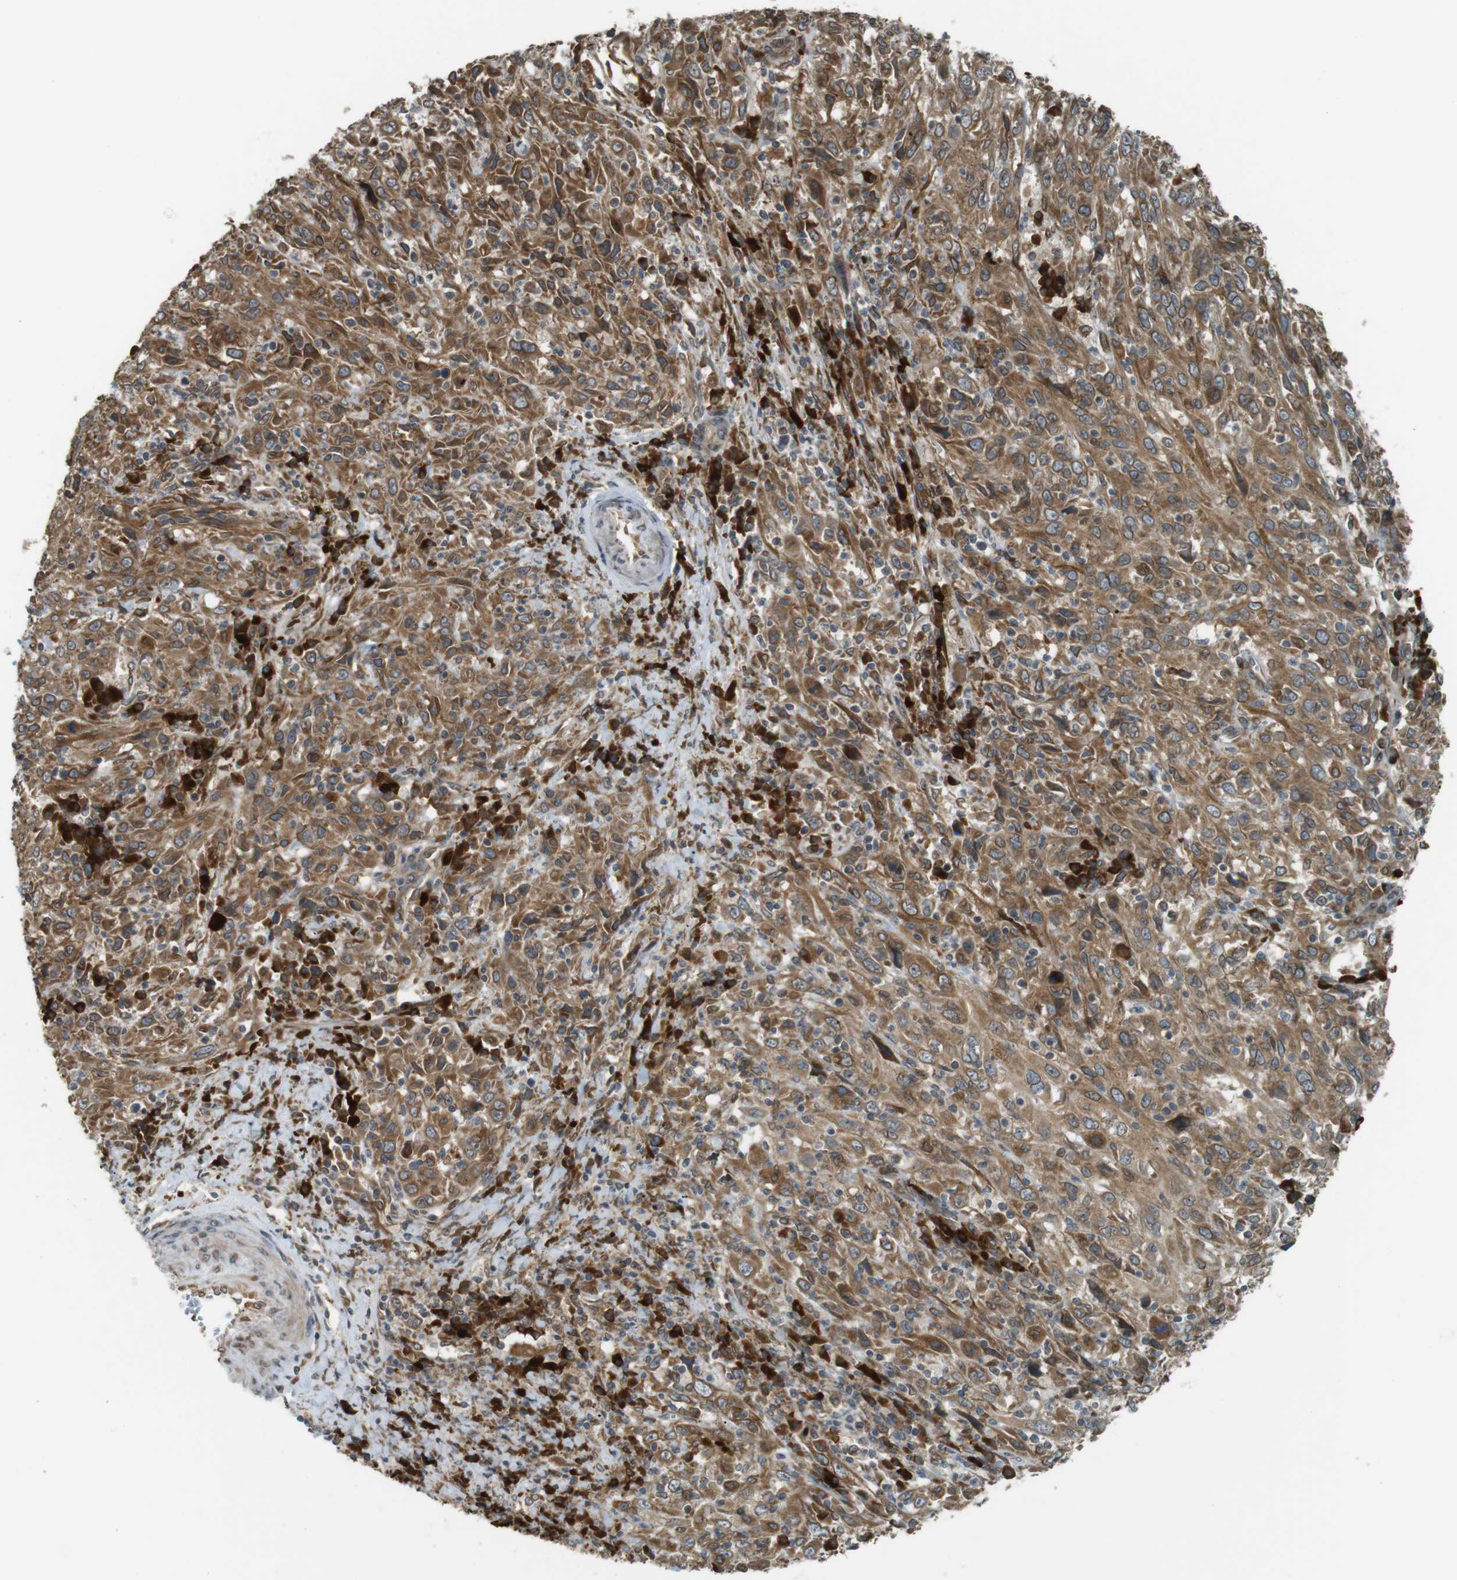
{"staining": {"intensity": "moderate", "quantity": ">75%", "location": "cytoplasmic/membranous"}, "tissue": "cervical cancer", "cell_type": "Tumor cells", "image_type": "cancer", "snomed": [{"axis": "morphology", "description": "Squamous cell carcinoma, NOS"}, {"axis": "topography", "description": "Cervix"}], "caption": "Moderate cytoplasmic/membranous staining for a protein is appreciated in about >75% of tumor cells of squamous cell carcinoma (cervical) using immunohistochemistry (IHC).", "gene": "TMED4", "patient": {"sex": "female", "age": 46}}